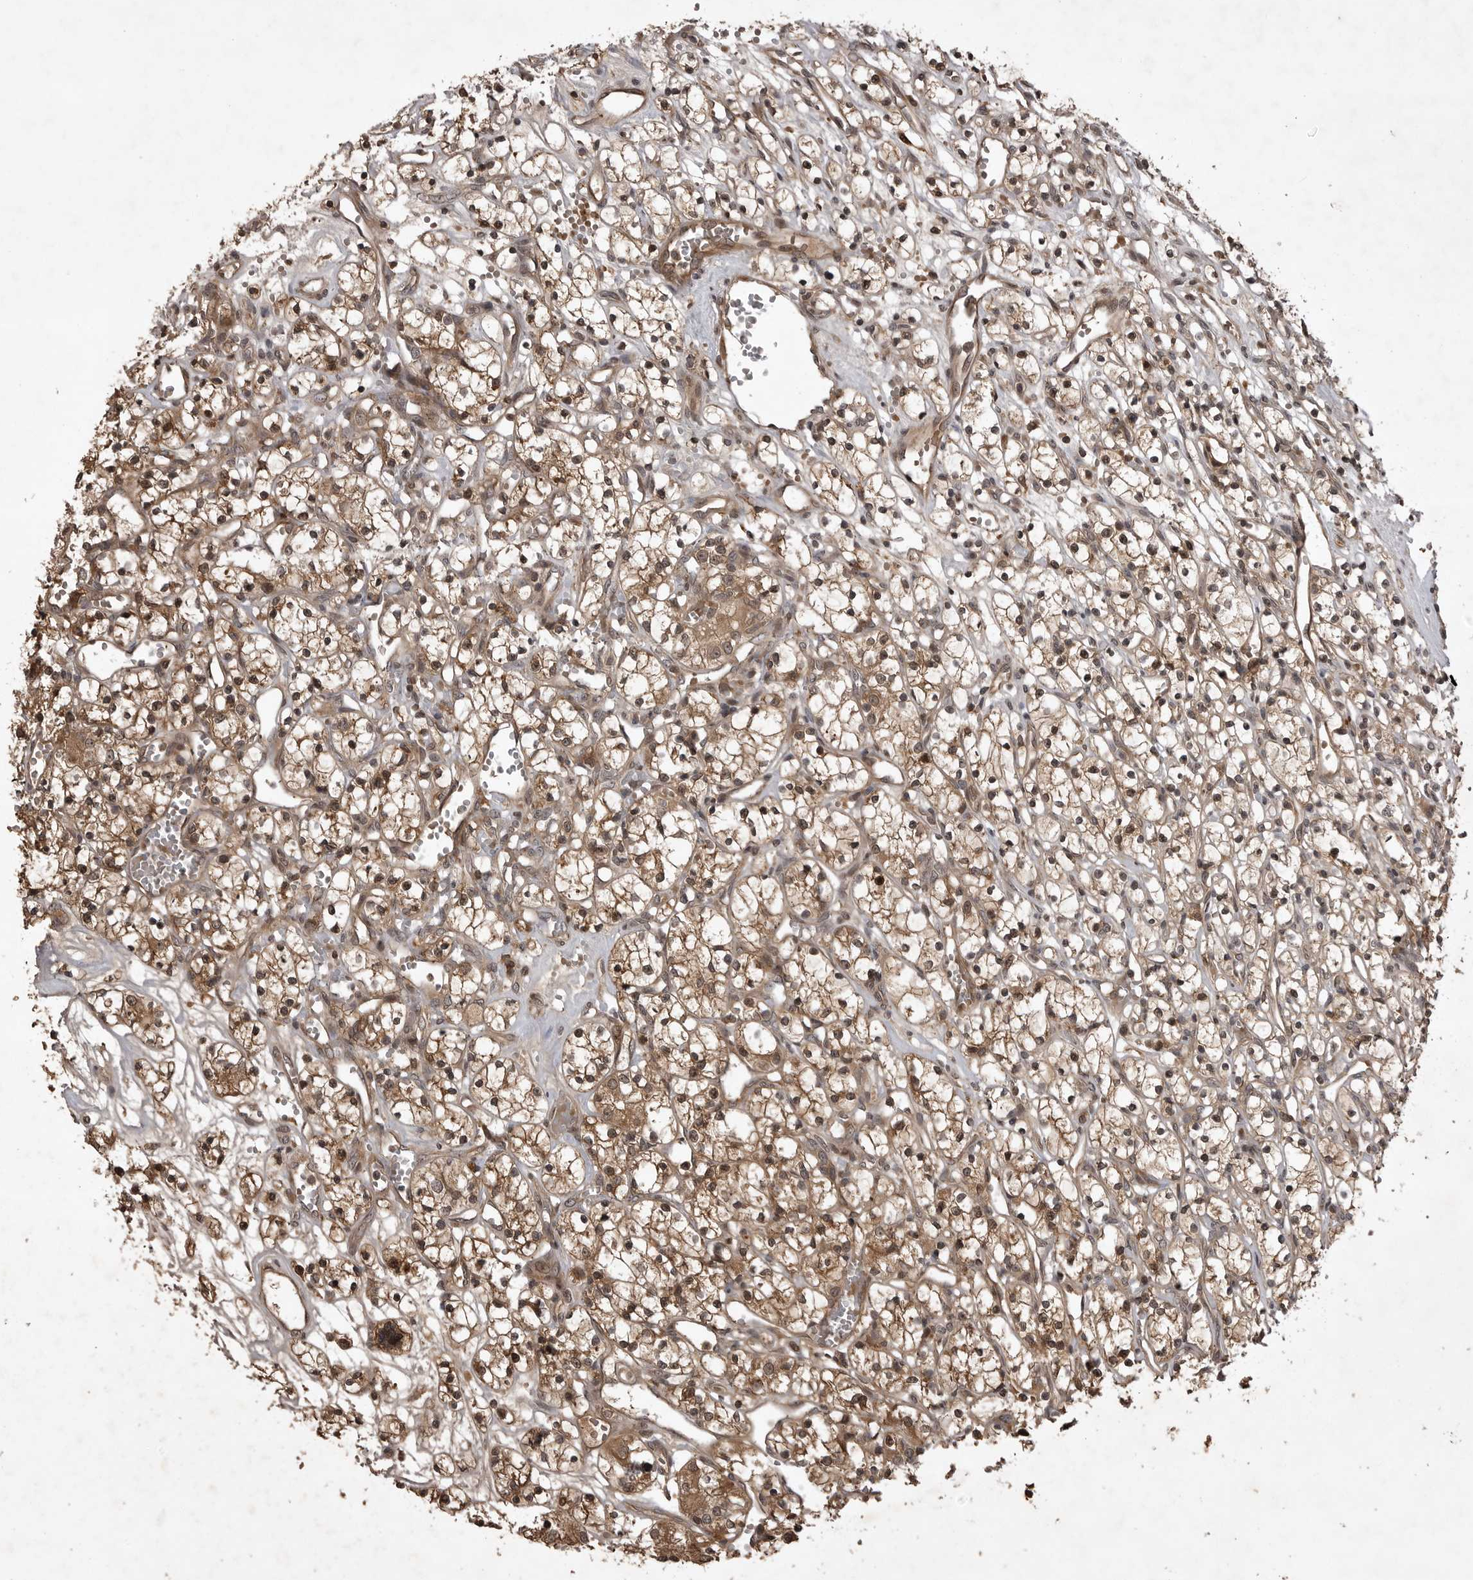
{"staining": {"intensity": "moderate", "quantity": ">75%", "location": "cytoplasmic/membranous,nuclear"}, "tissue": "renal cancer", "cell_type": "Tumor cells", "image_type": "cancer", "snomed": [{"axis": "morphology", "description": "Adenocarcinoma, NOS"}, {"axis": "topography", "description": "Kidney"}], "caption": "Immunohistochemistry (IHC) (DAB (3,3'-diaminobenzidine)) staining of renal cancer (adenocarcinoma) shows moderate cytoplasmic/membranous and nuclear protein positivity in approximately >75% of tumor cells.", "gene": "AKAP7", "patient": {"sex": "female", "age": 59}}